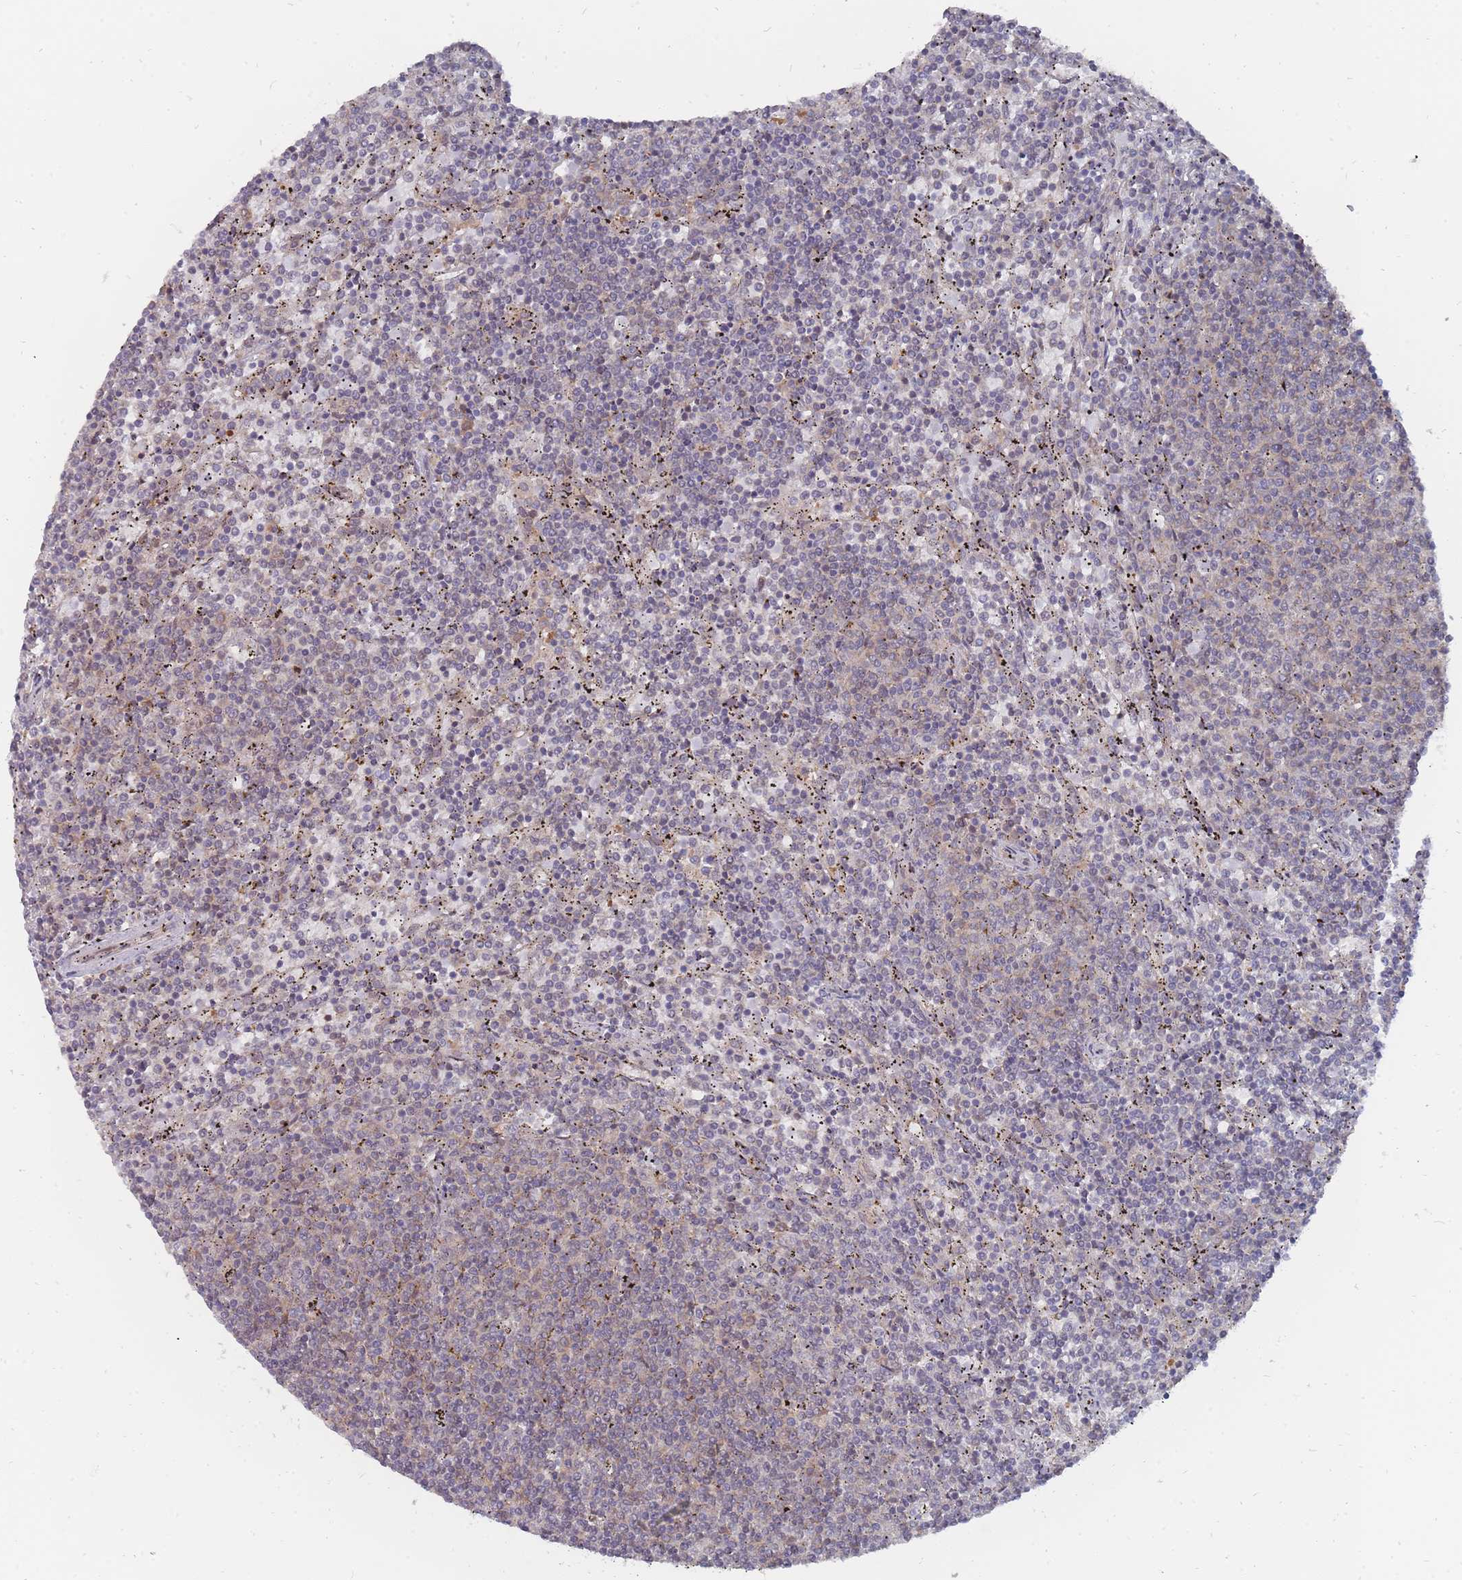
{"staining": {"intensity": "weak", "quantity": "<25%", "location": "nuclear"}, "tissue": "lymphoma", "cell_type": "Tumor cells", "image_type": "cancer", "snomed": [{"axis": "morphology", "description": "Malignant lymphoma, non-Hodgkin's type, Low grade"}, {"axis": "topography", "description": "Spleen"}], "caption": "High magnification brightfield microscopy of lymphoma stained with DAB (3,3'-diaminobenzidine) (brown) and counterstained with hematoxylin (blue): tumor cells show no significant positivity.", "gene": "NKD1", "patient": {"sex": "female", "age": 50}}